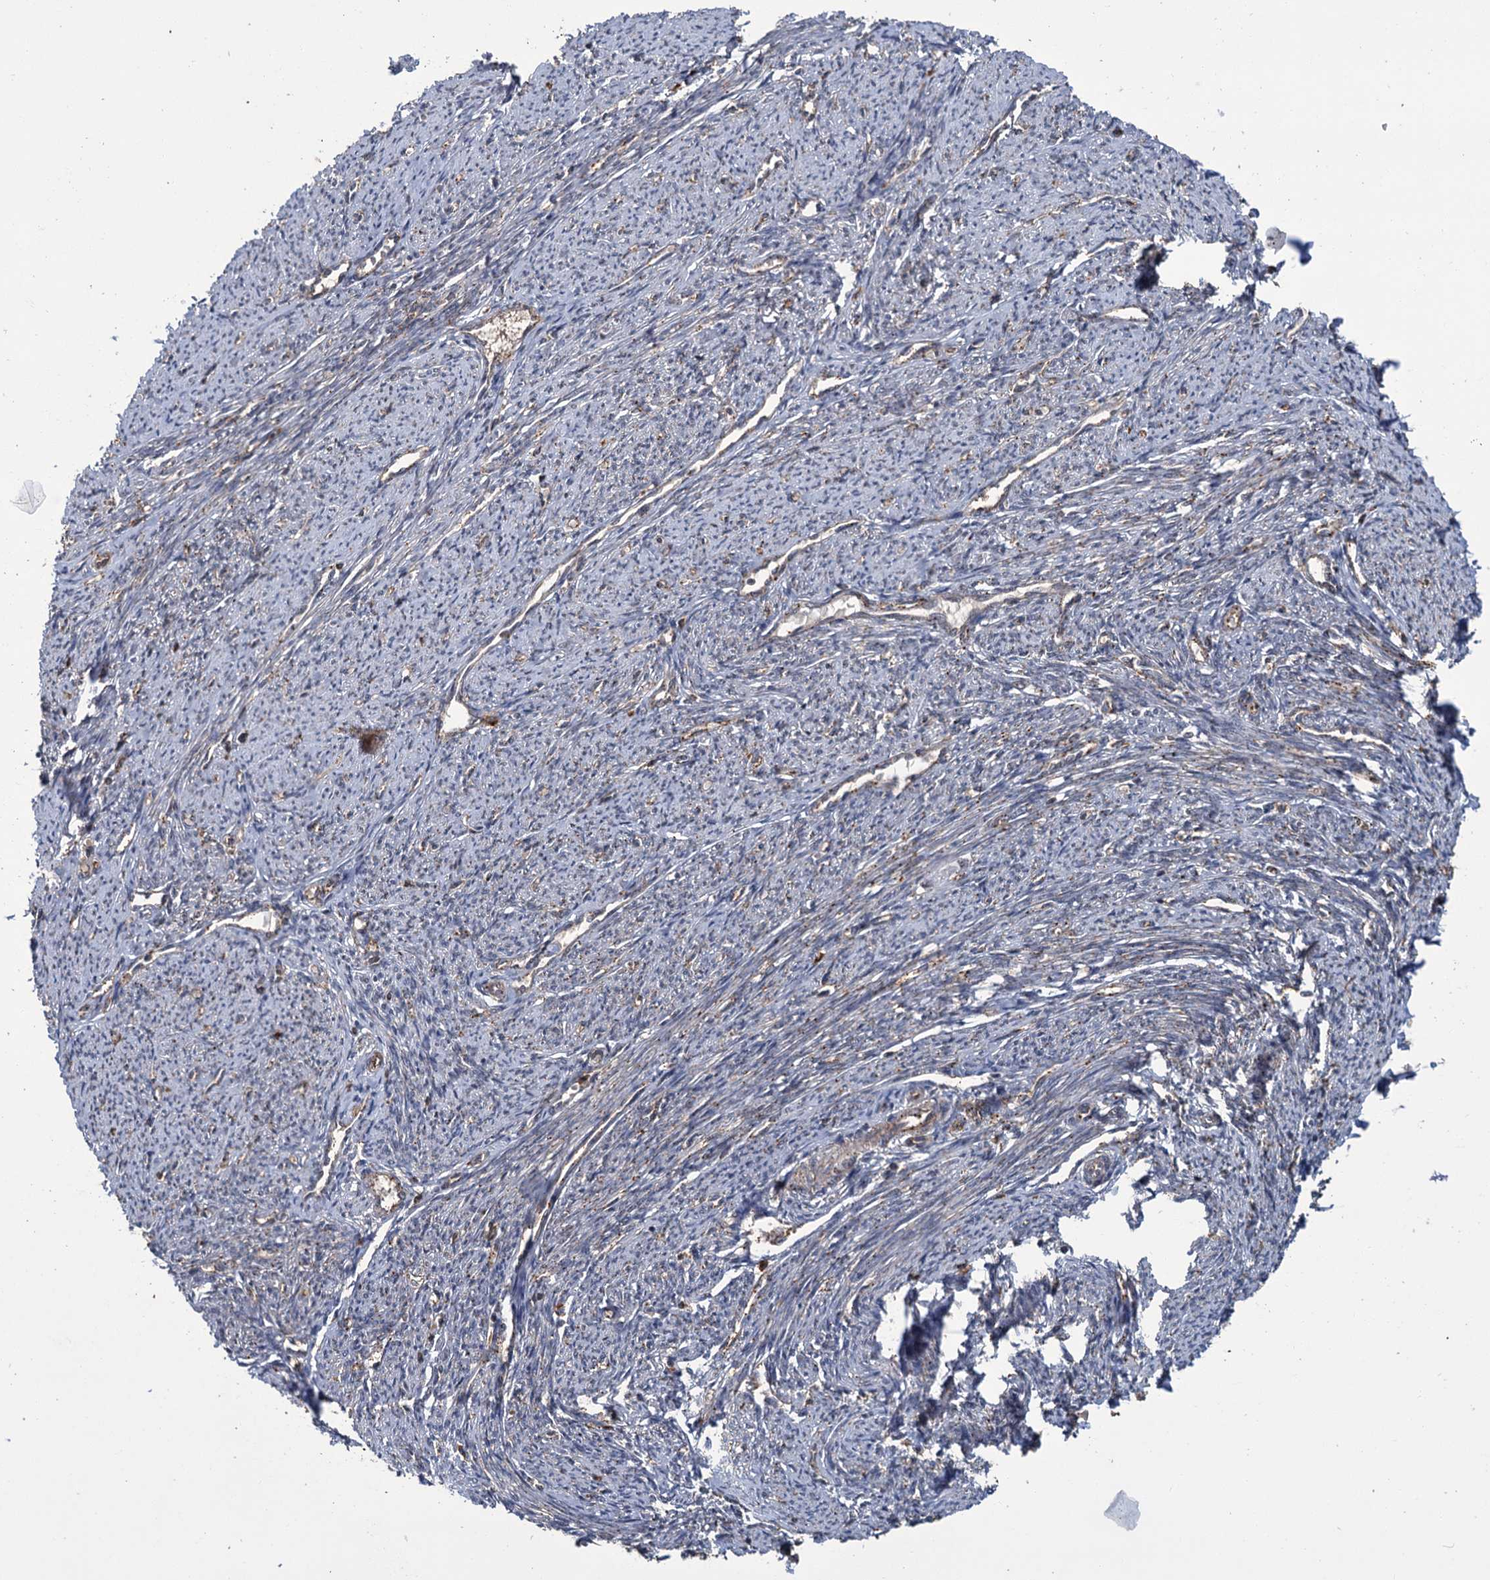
{"staining": {"intensity": "moderate", "quantity": "<25%", "location": "cytoplasmic/membranous,nuclear"}, "tissue": "smooth muscle", "cell_type": "Smooth muscle cells", "image_type": "normal", "snomed": [{"axis": "morphology", "description": "Normal tissue, NOS"}, {"axis": "topography", "description": "Smooth muscle"}, {"axis": "topography", "description": "Uterus"}], "caption": "Smooth muscle stained with a brown dye demonstrates moderate cytoplasmic/membranous,nuclear positive expression in about <25% of smooth muscle cells.", "gene": "KANSL2", "patient": {"sex": "female", "age": 59}}